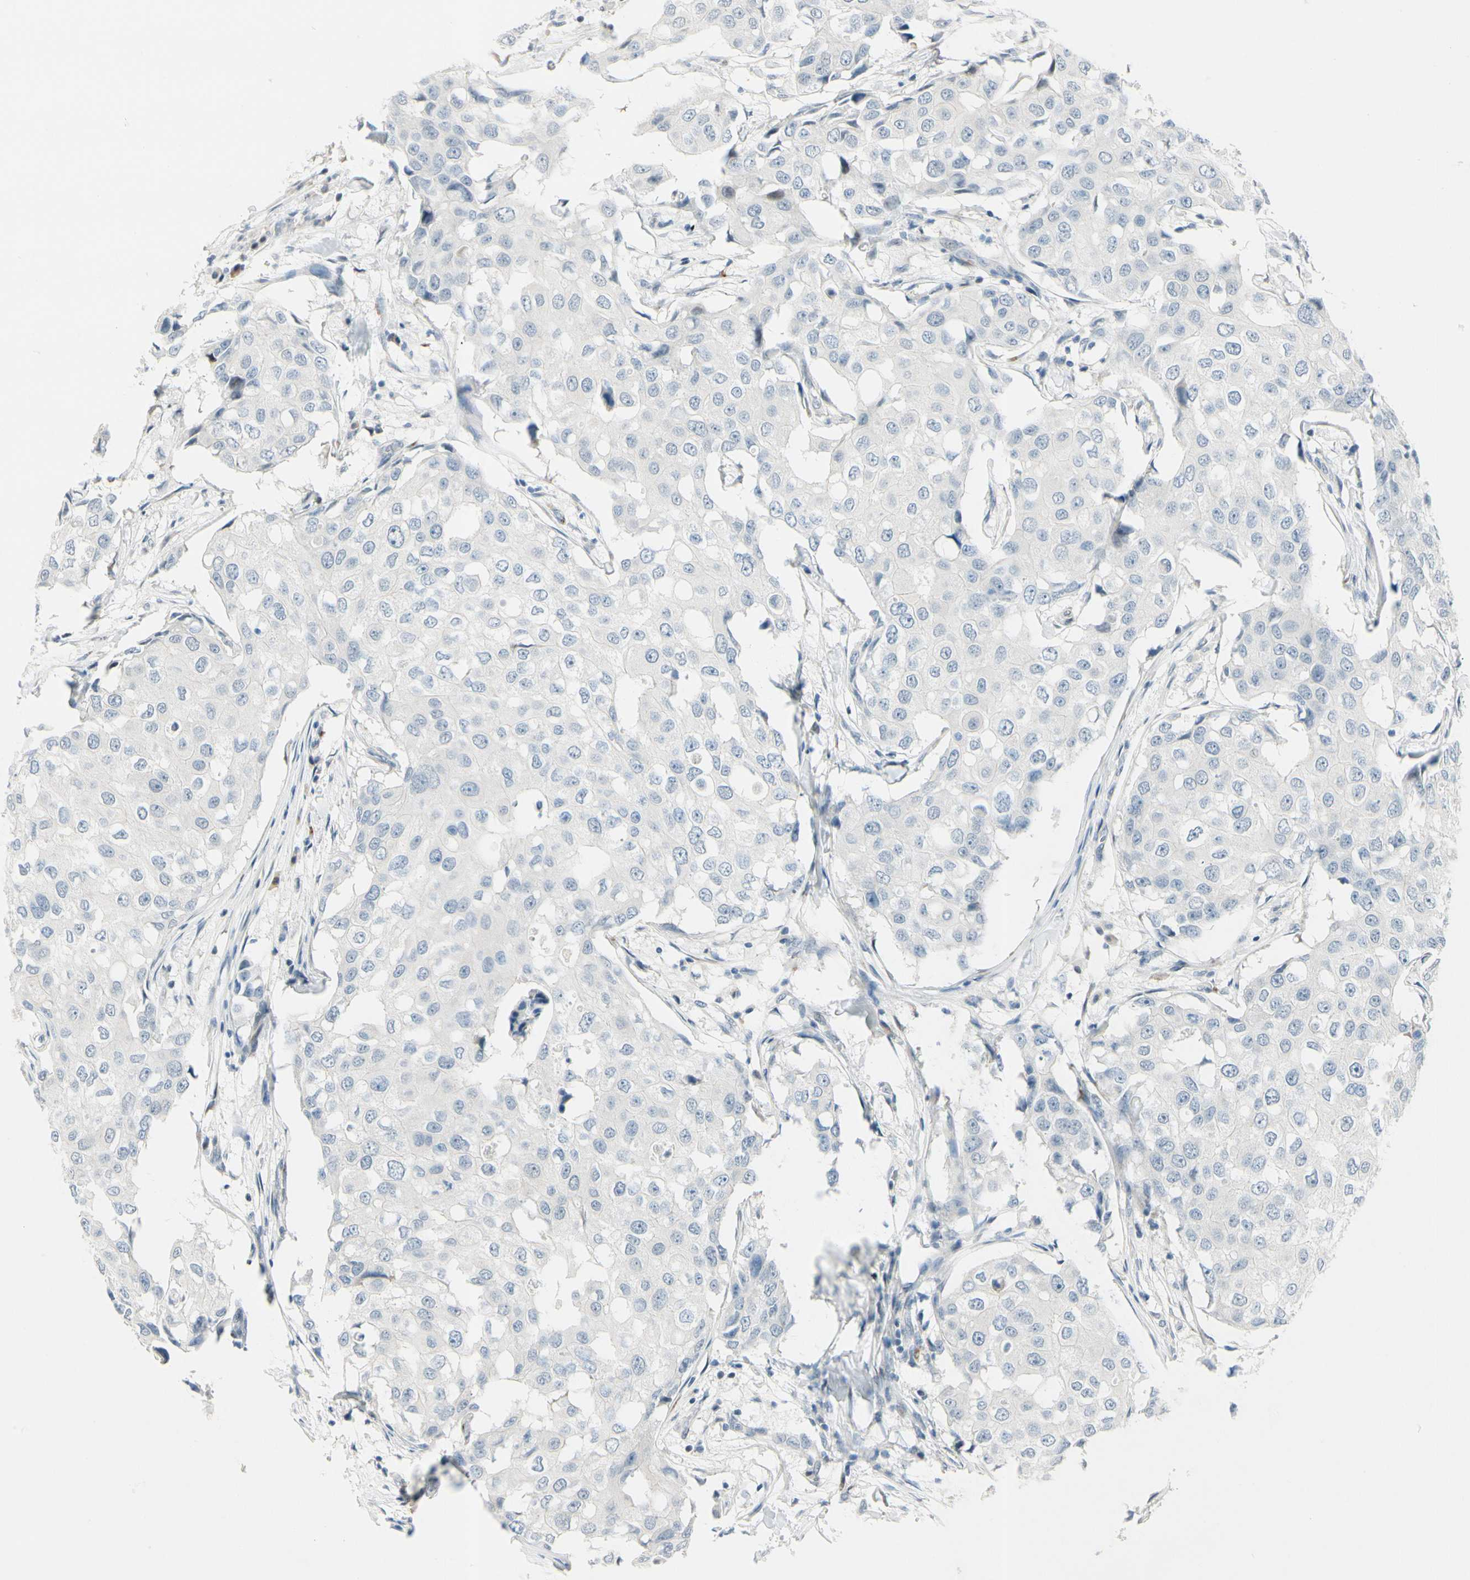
{"staining": {"intensity": "negative", "quantity": "none", "location": "none"}, "tissue": "breast cancer", "cell_type": "Tumor cells", "image_type": "cancer", "snomed": [{"axis": "morphology", "description": "Duct carcinoma"}, {"axis": "topography", "description": "Breast"}], "caption": "Immunohistochemistry (IHC) micrograph of human breast infiltrating ductal carcinoma stained for a protein (brown), which reveals no positivity in tumor cells. The staining is performed using DAB (3,3'-diaminobenzidine) brown chromogen with nuclei counter-stained in using hematoxylin.", "gene": "B4GALNT1", "patient": {"sex": "female", "age": 27}}